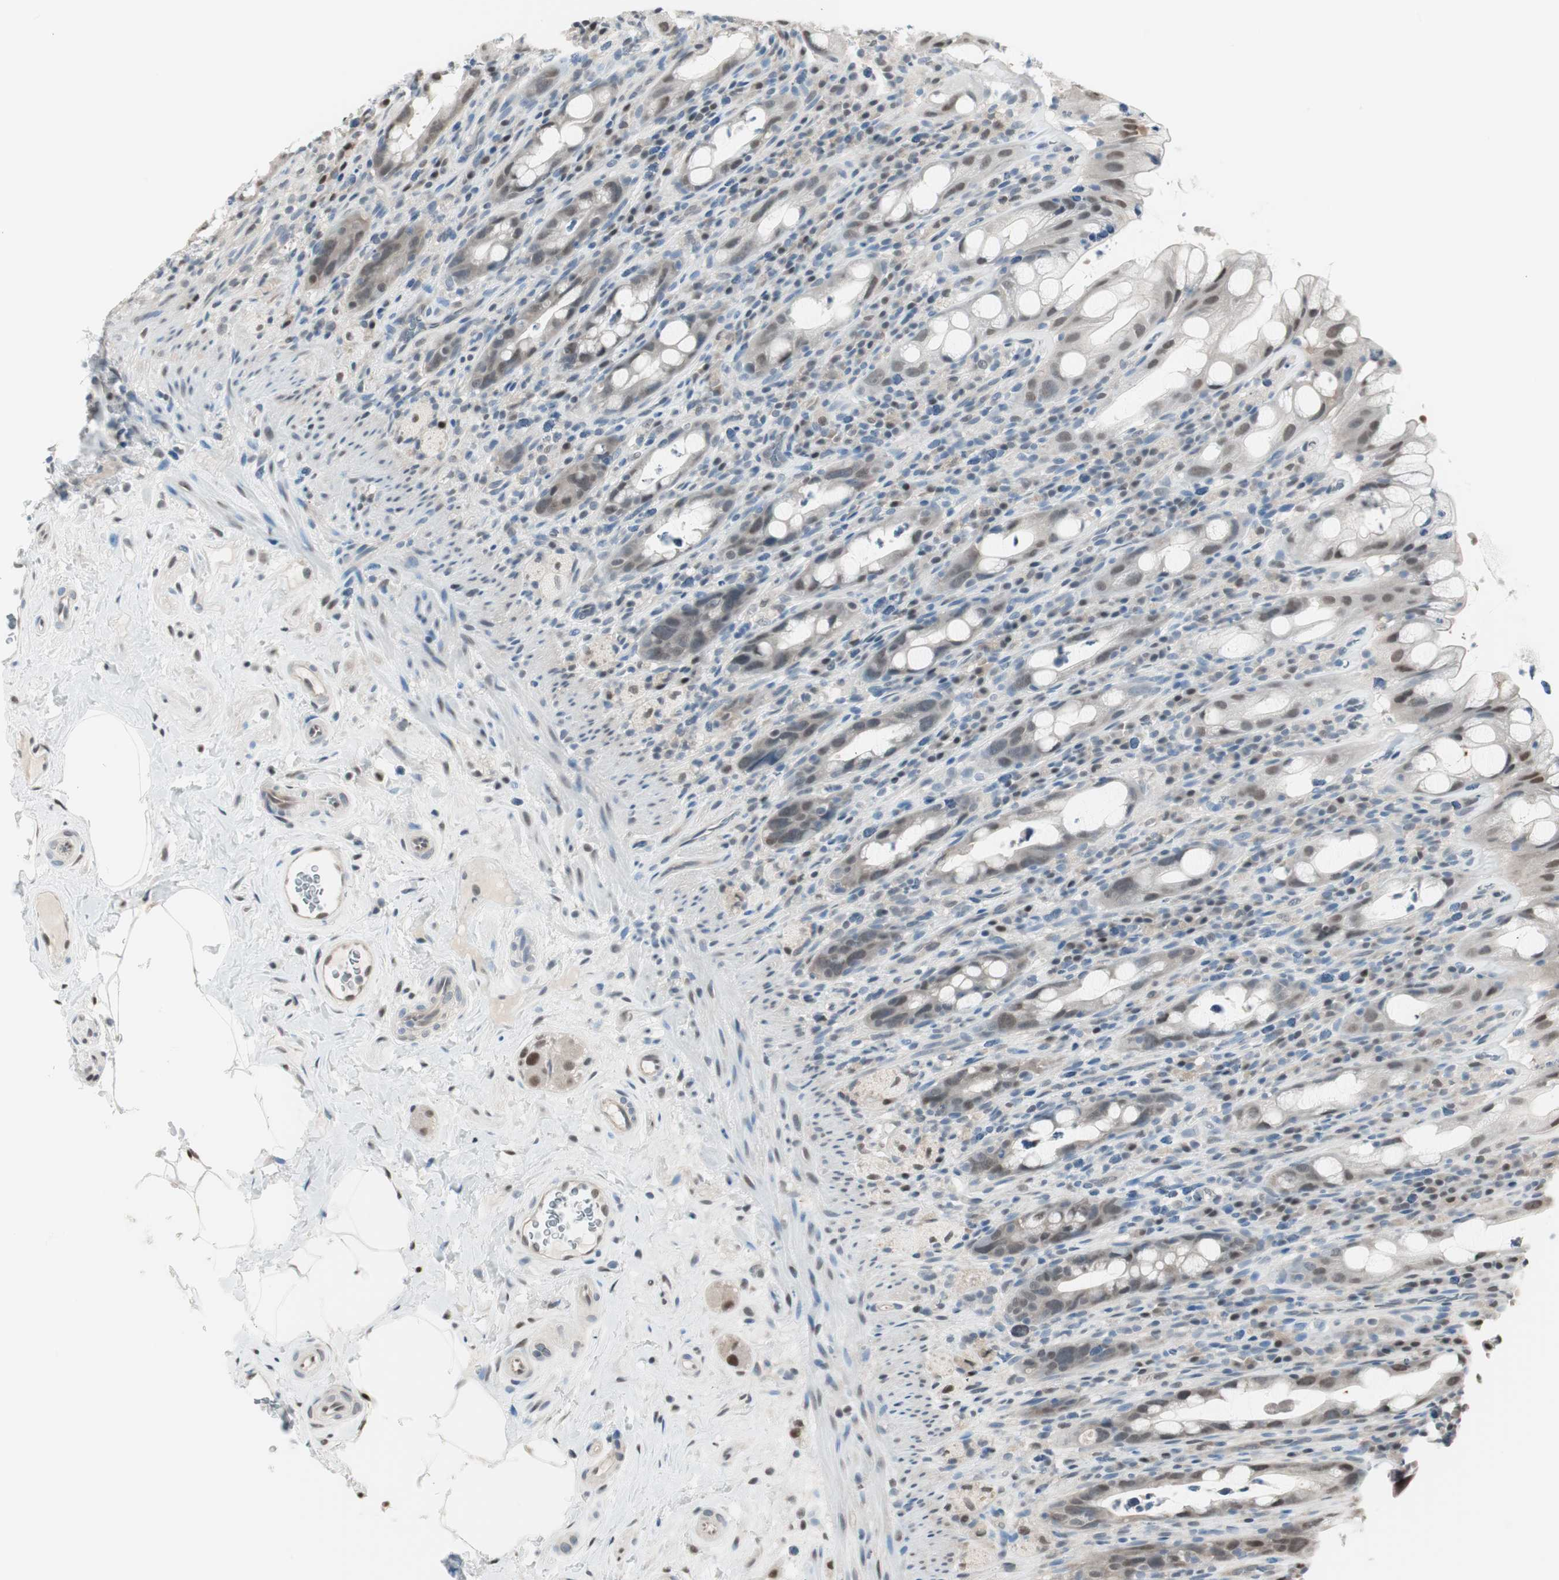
{"staining": {"intensity": "moderate", "quantity": "25%-75%", "location": "nuclear"}, "tissue": "rectum", "cell_type": "Glandular cells", "image_type": "normal", "snomed": [{"axis": "morphology", "description": "Normal tissue, NOS"}, {"axis": "topography", "description": "Rectum"}], "caption": "Immunohistochemistry (DAB (3,3'-diaminobenzidine)) staining of normal human rectum shows moderate nuclear protein expression in approximately 25%-75% of glandular cells.", "gene": "LONP2", "patient": {"sex": "male", "age": 44}}